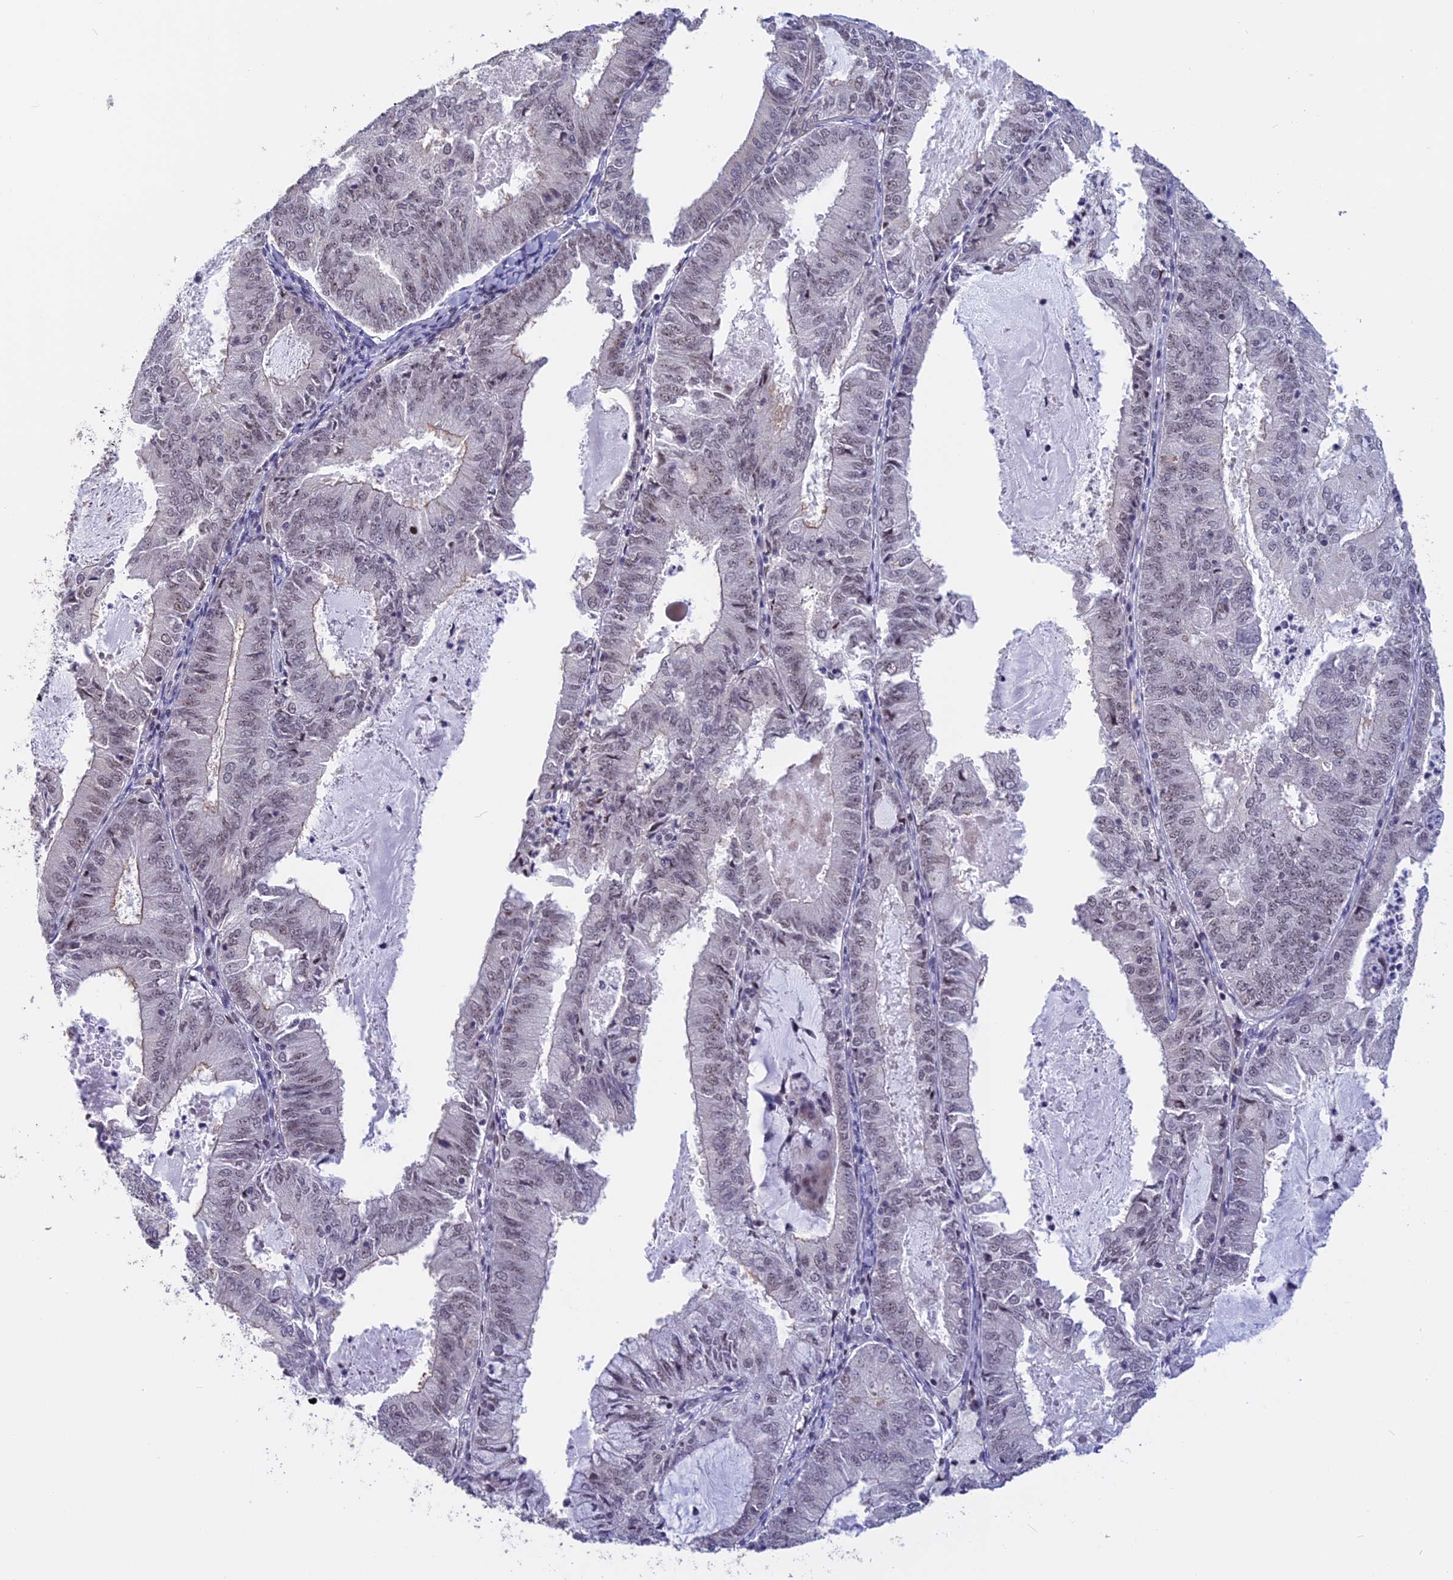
{"staining": {"intensity": "weak", "quantity": "<25%", "location": "nuclear"}, "tissue": "endometrial cancer", "cell_type": "Tumor cells", "image_type": "cancer", "snomed": [{"axis": "morphology", "description": "Adenocarcinoma, NOS"}, {"axis": "topography", "description": "Endometrium"}], "caption": "This micrograph is of endometrial cancer (adenocarcinoma) stained with IHC to label a protein in brown with the nuclei are counter-stained blue. There is no positivity in tumor cells.", "gene": "POLR2C", "patient": {"sex": "female", "age": 57}}